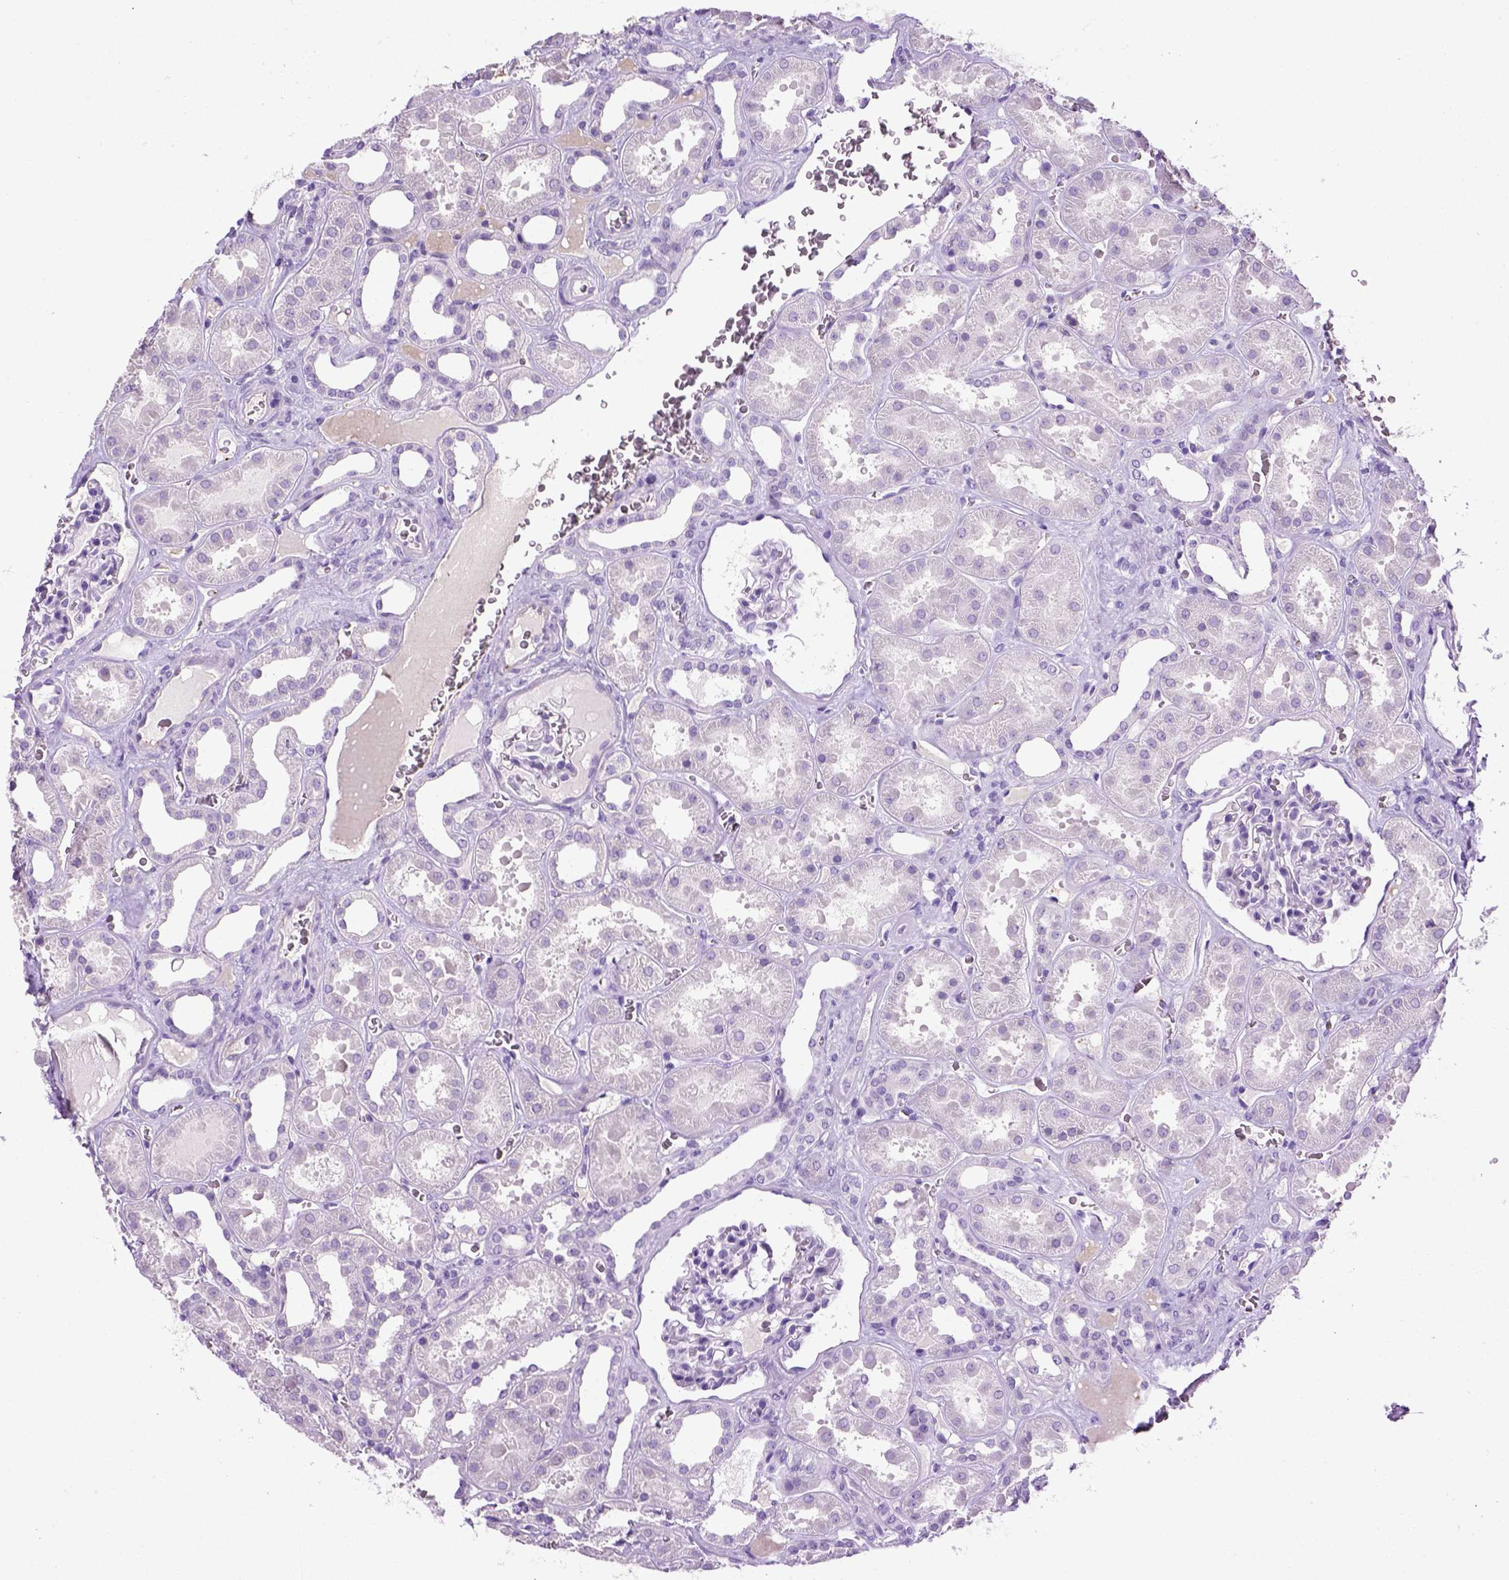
{"staining": {"intensity": "negative", "quantity": "none", "location": "none"}, "tissue": "kidney", "cell_type": "Cells in glomeruli", "image_type": "normal", "snomed": [{"axis": "morphology", "description": "Normal tissue, NOS"}, {"axis": "topography", "description": "Kidney"}], "caption": "This is an immunohistochemistry (IHC) micrograph of unremarkable kidney. There is no staining in cells in glomeruli.", "gene": "VWF", "patient": {"sex": "female", "age": 41}}